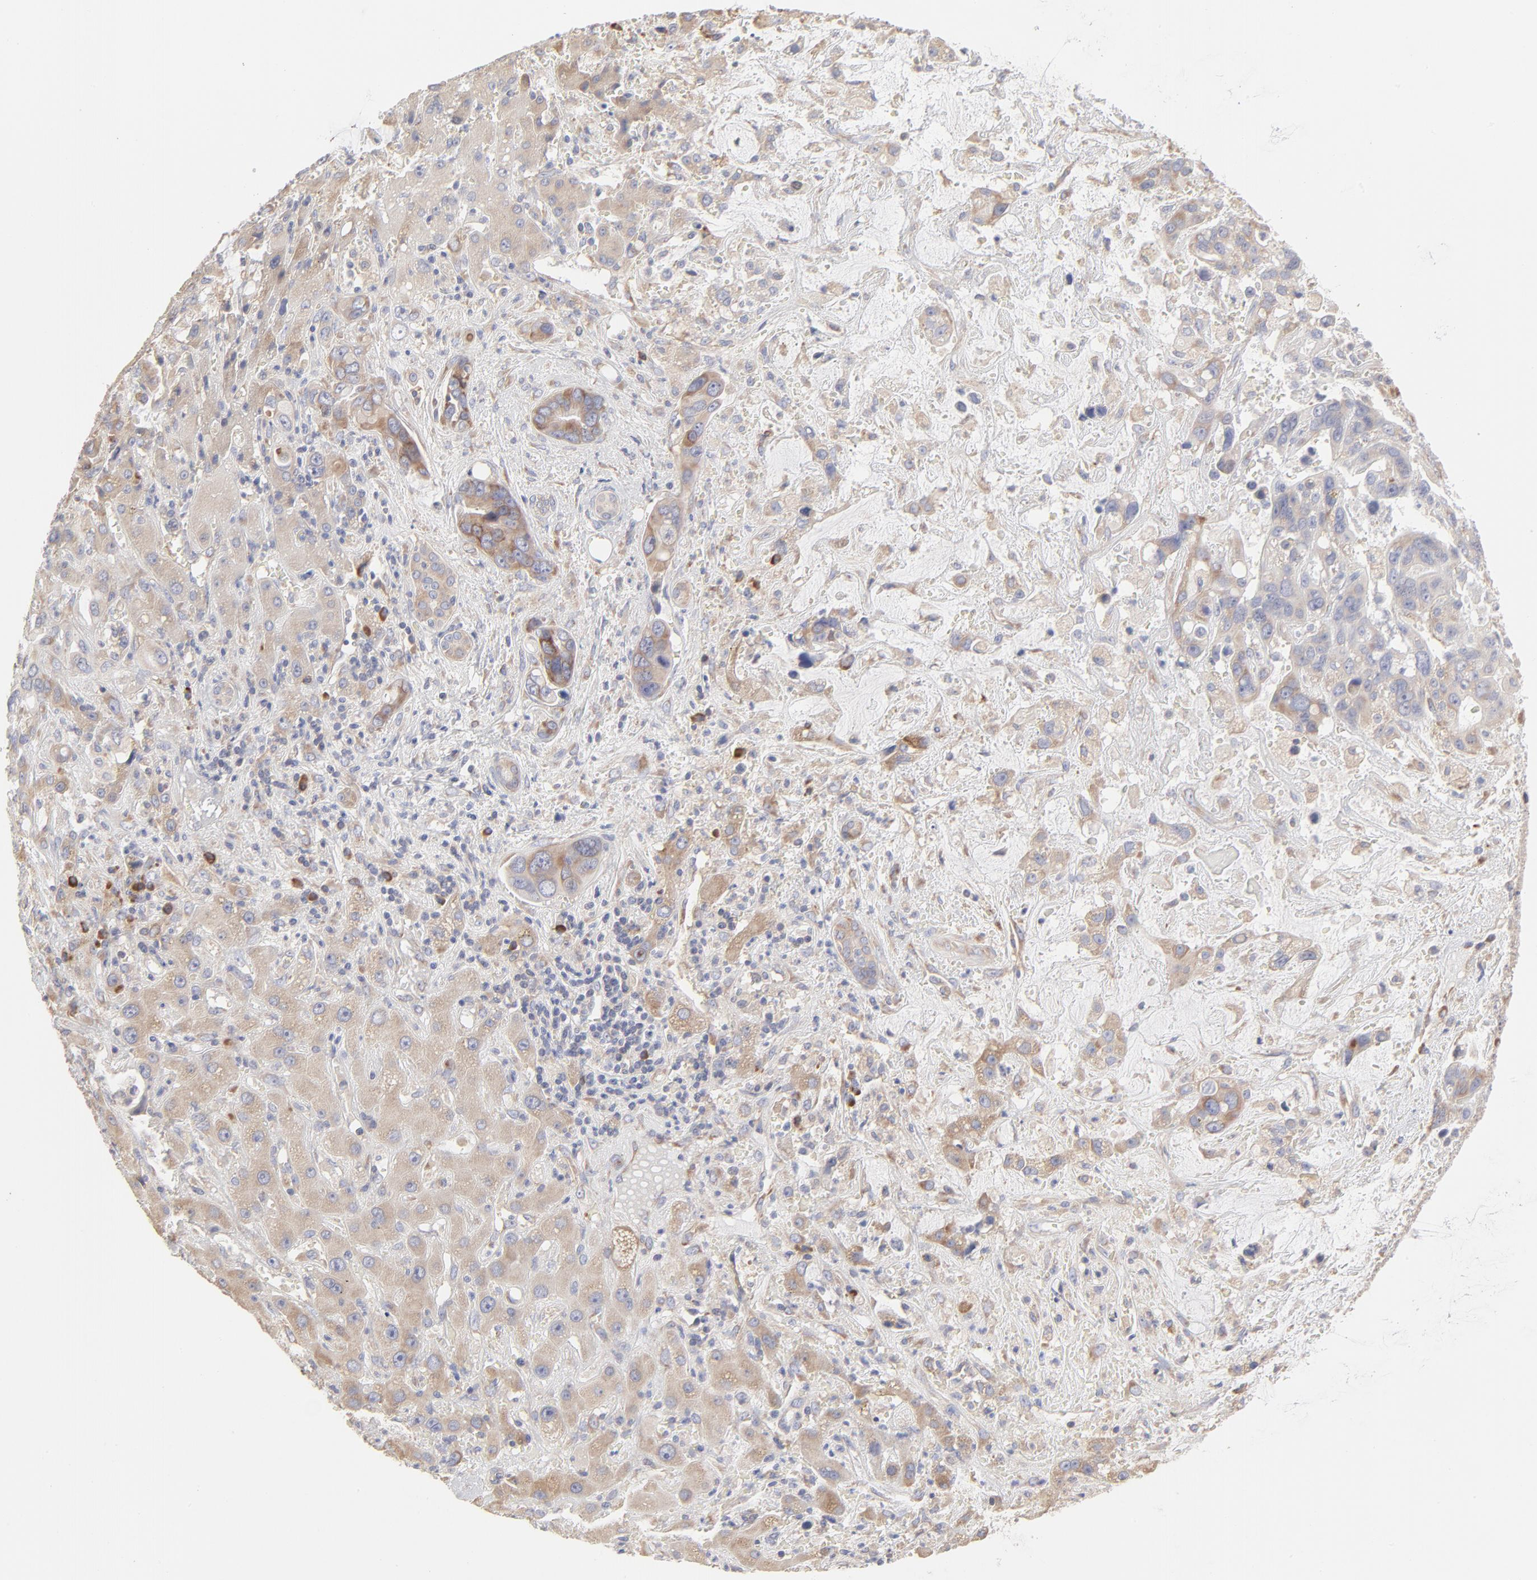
{"staining": {"intensity": "weak", "quantity": "25%-75%", "location": "cytoplasmic/membranous"}, "tissue": "liver cancer", "cell_type": "Tumor cells", "image_type": "cancer", "snomed": [{"axis": "morphology", "description": "Cholangiocarcinoma"}, {"axis": "topography", "description": "Liver"}], "caption": "A low amount of weak cytoplasmic/membranous staining is present in about 25%-75% of tumor cells in liver cholangiocarcinoma tissue. Immunohistochemistry stains the protein in brown and the nuclei are stained blue.", "gene": "RPS21", "patient": {"sex": "female", "age": 65}}